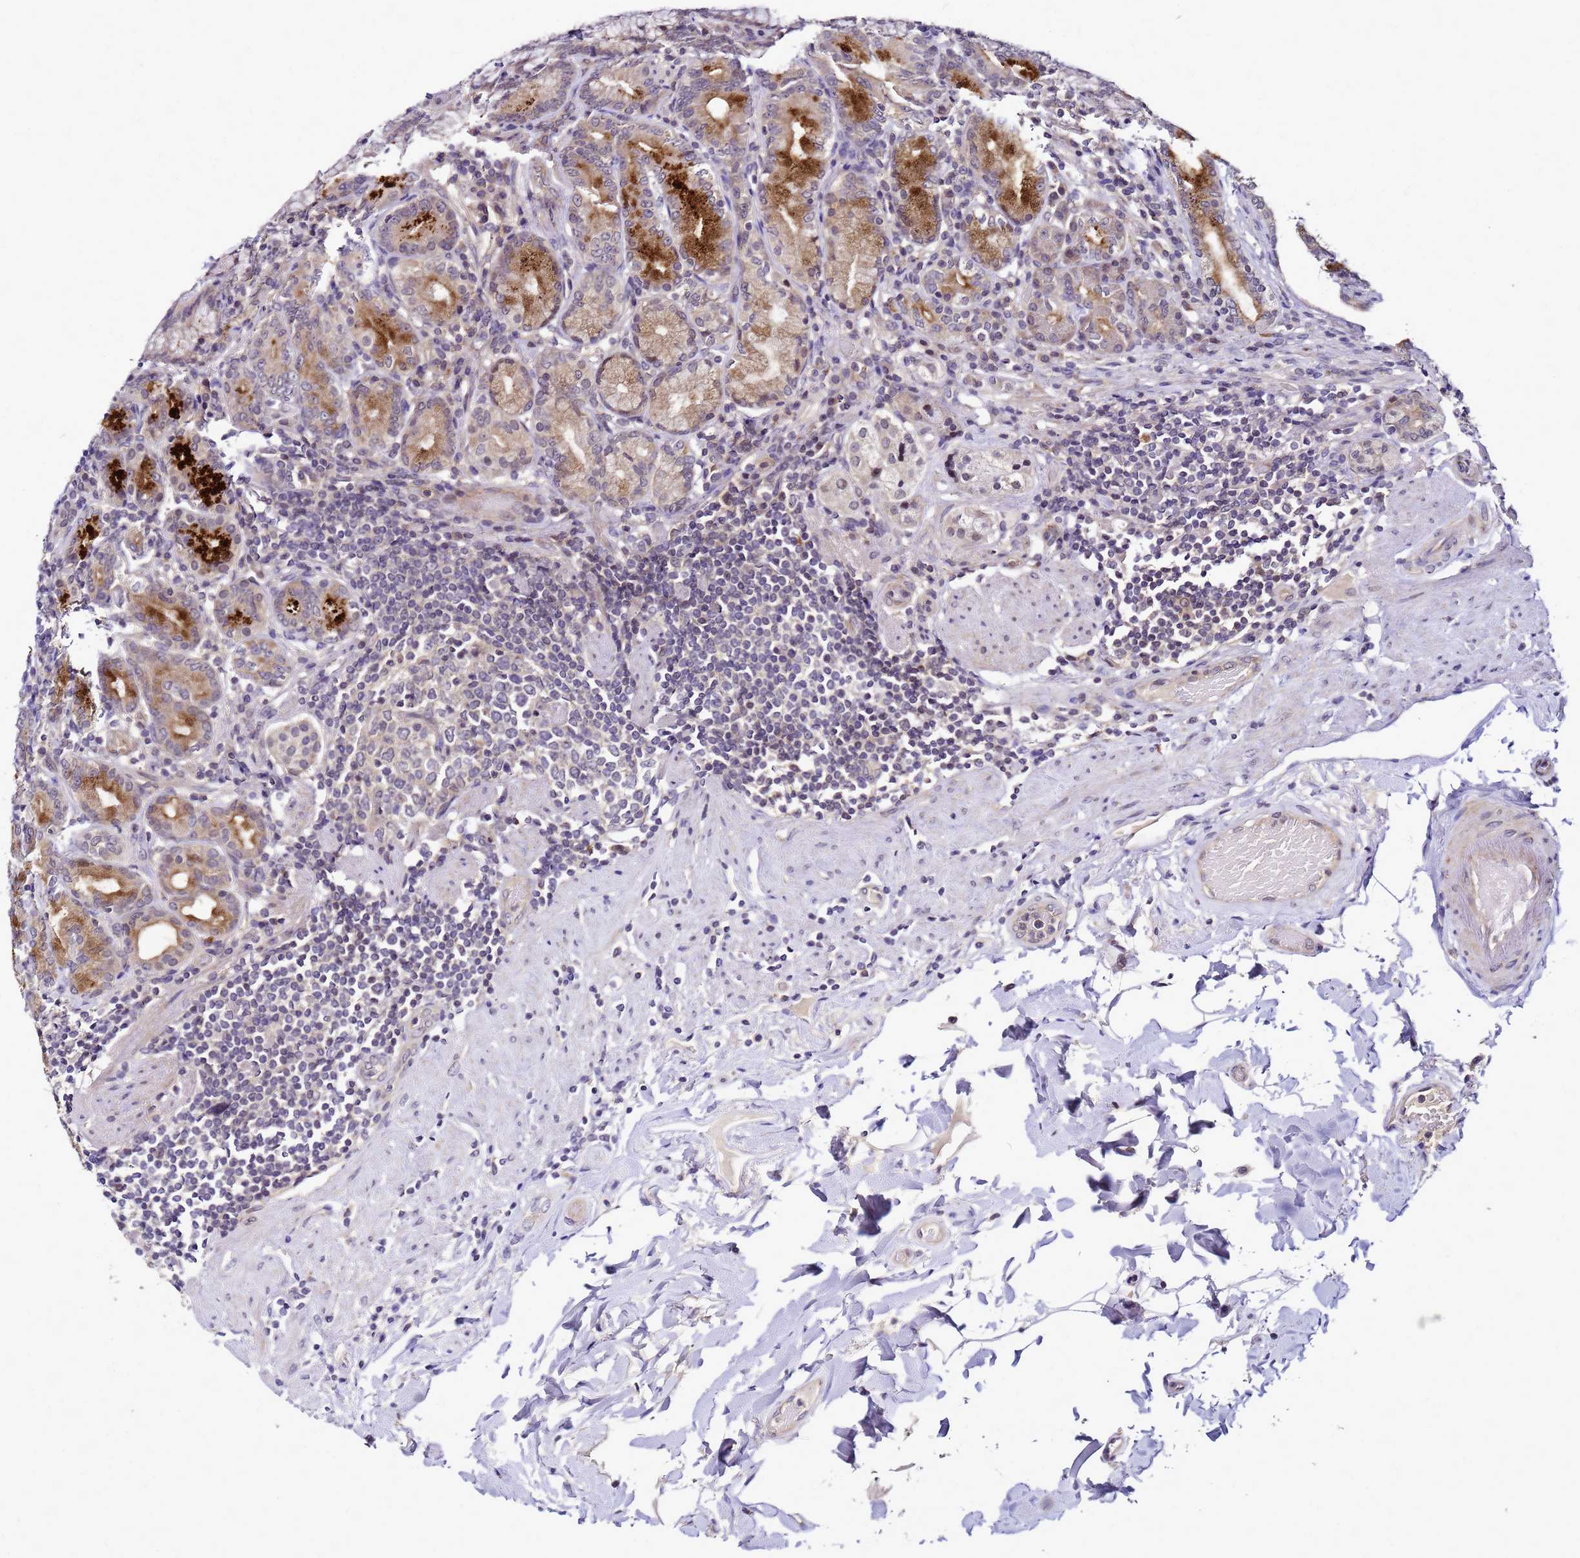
{"staining": {"intensity": "strong", "quantity": "25%-75%", "location": "cytoplasmic/membranous"}, "tissue": "stomach", "cell_type": "Glandular cells", "image_type": "normal", "snomed": [{"axis": "morphology", "description": "Normal tissue, NOS"}, {"axis": "topography", "description": "Stomach, upper"}, {"axis": "topography", "description": "Stomach, lower"}], "caption": "Immunohistochemical staining of benign human stomach reveals high levels of strong cytoplasmic/membranous positivity in approximately 25%-75% of glandular cells.", "gene": "SAT1", "patient": {"sex": "female", "age": 76}}